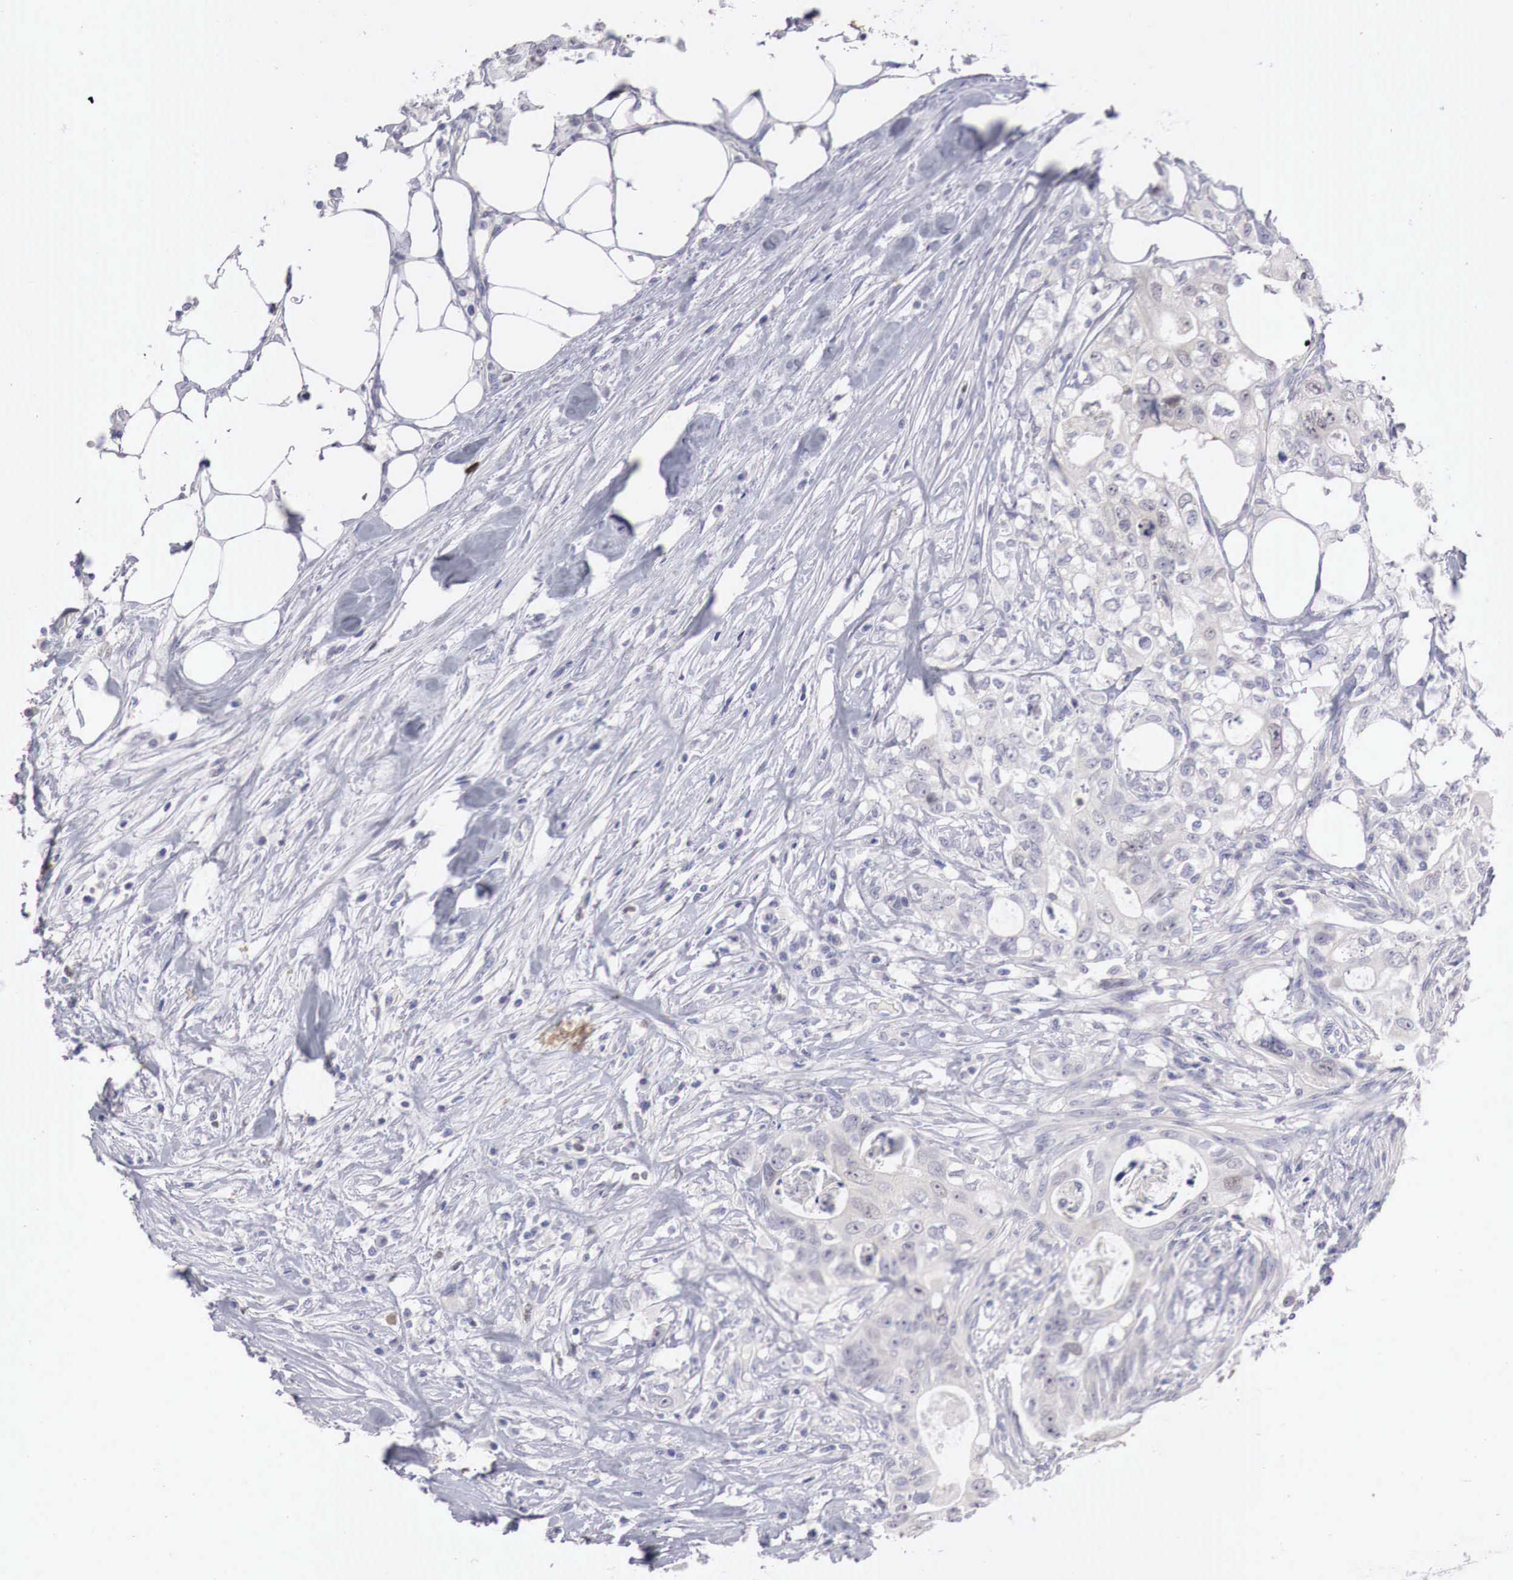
{"staining": {"intensity": "negative", "quantity": "none", "location": "none"}, "tissue": "colorectal cancer", "cell_type": "Tumor cells", "image_type": "cancer", "snomed": [{"axis": "morphology", "description": "Adenocarcinoma, NOS"}, {"axis": "topography", "description": "Rectum"}], "caption": "Colorectal adenocarcinoma stained for a protein using immunohistochemistry (IHC) exhibits no positivity tumor cells.", "gene": "GATA1", "patient": {"sex": "female", "age": 57}}